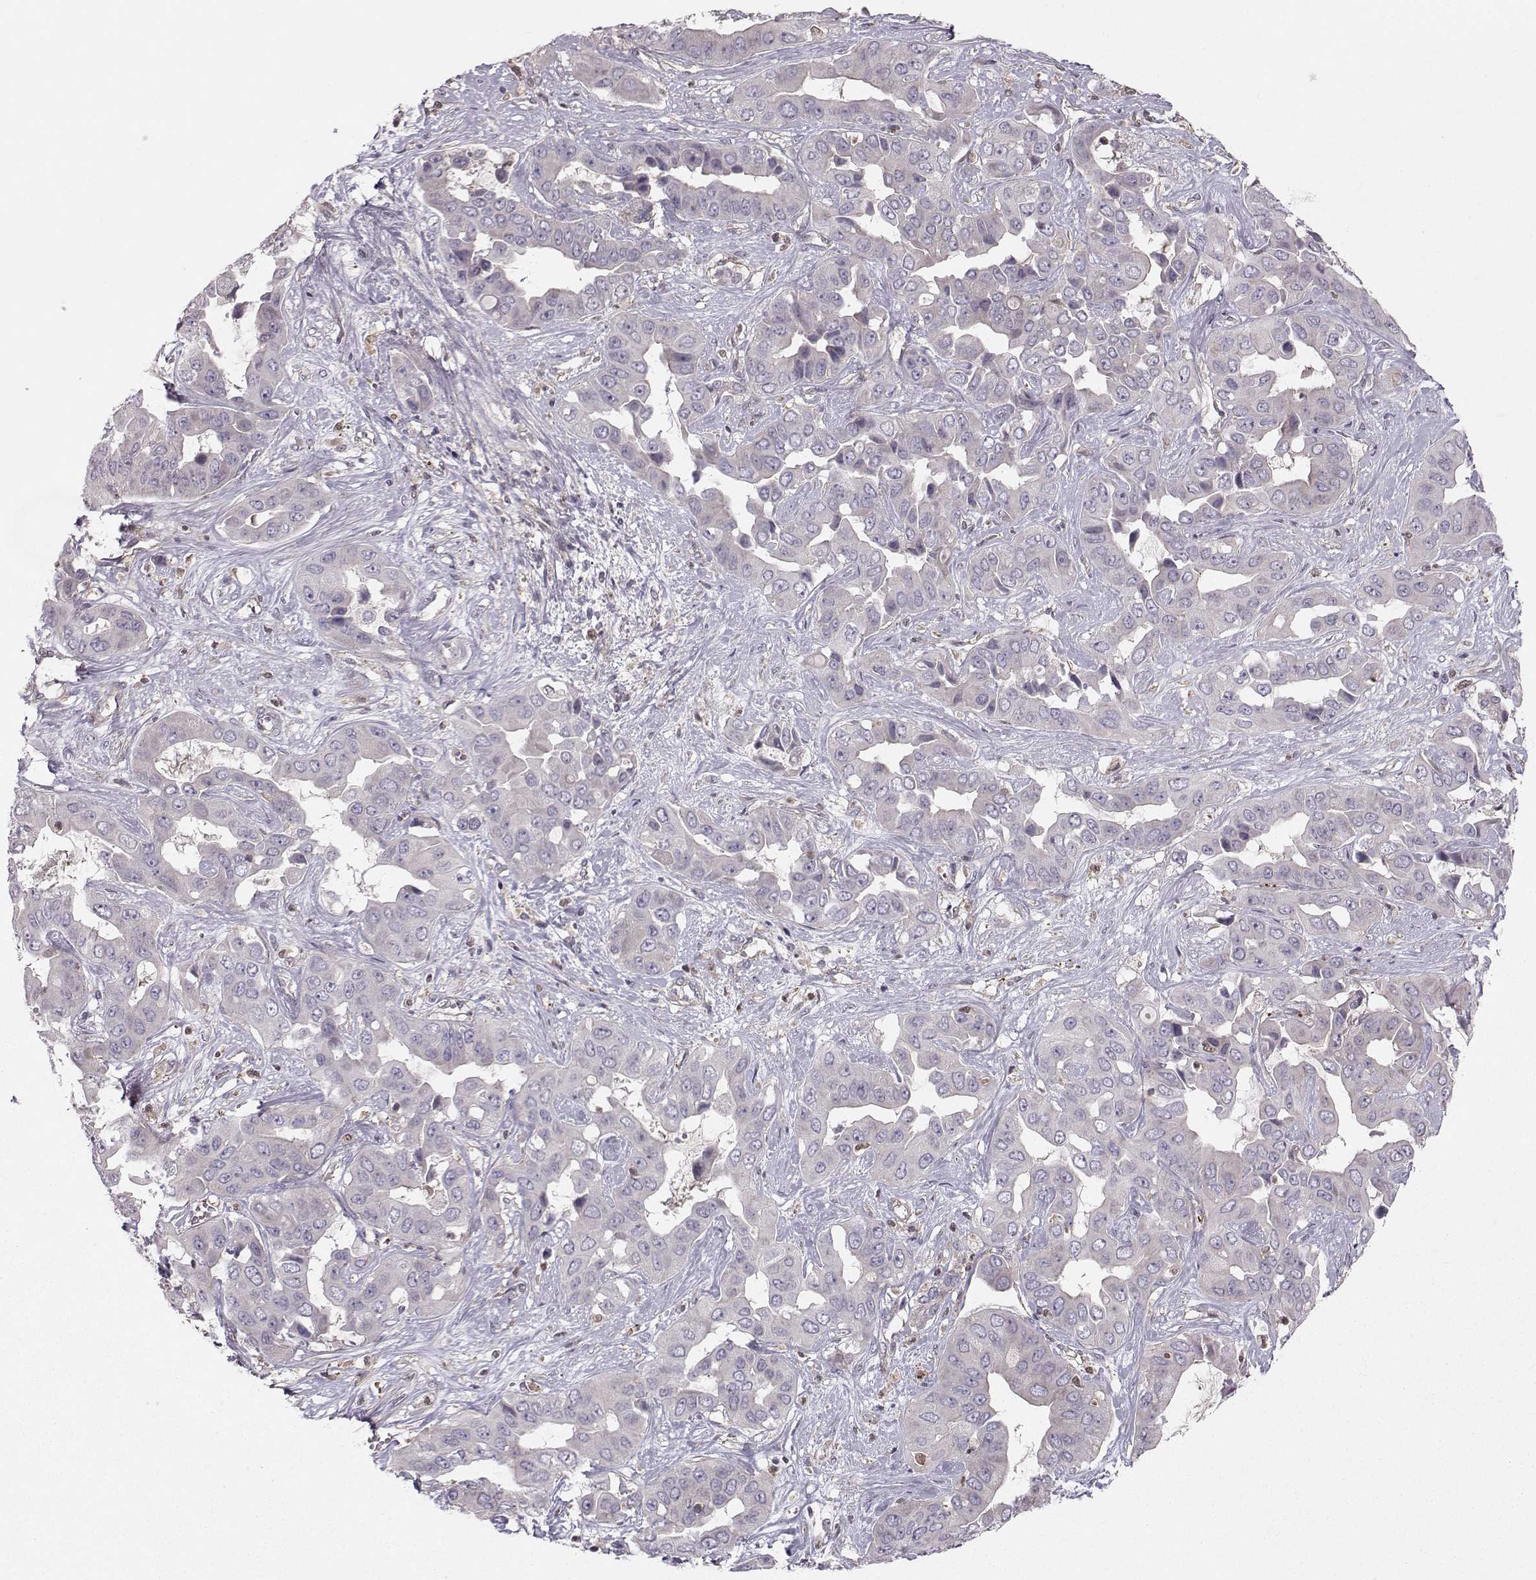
{"staining": {"intensity": "negative", "quantity": "none", "location": "none"}, "tissue": "liver cancer", "cell_type": "Tumor cells", "image_type": "cancer", "snomed": [{"axis": "morphology", "description": "Cholangiocarcinoma"}, {"axis": "topography", "description": "Liver"}], "caption": "The photomicrograph exhibits no staining of tumor cells in cholangiocarcinoma (liver). Nuclei are stained in blue.", "gene": "ASB16", "patient": {"sex": "female", "age": 52}}